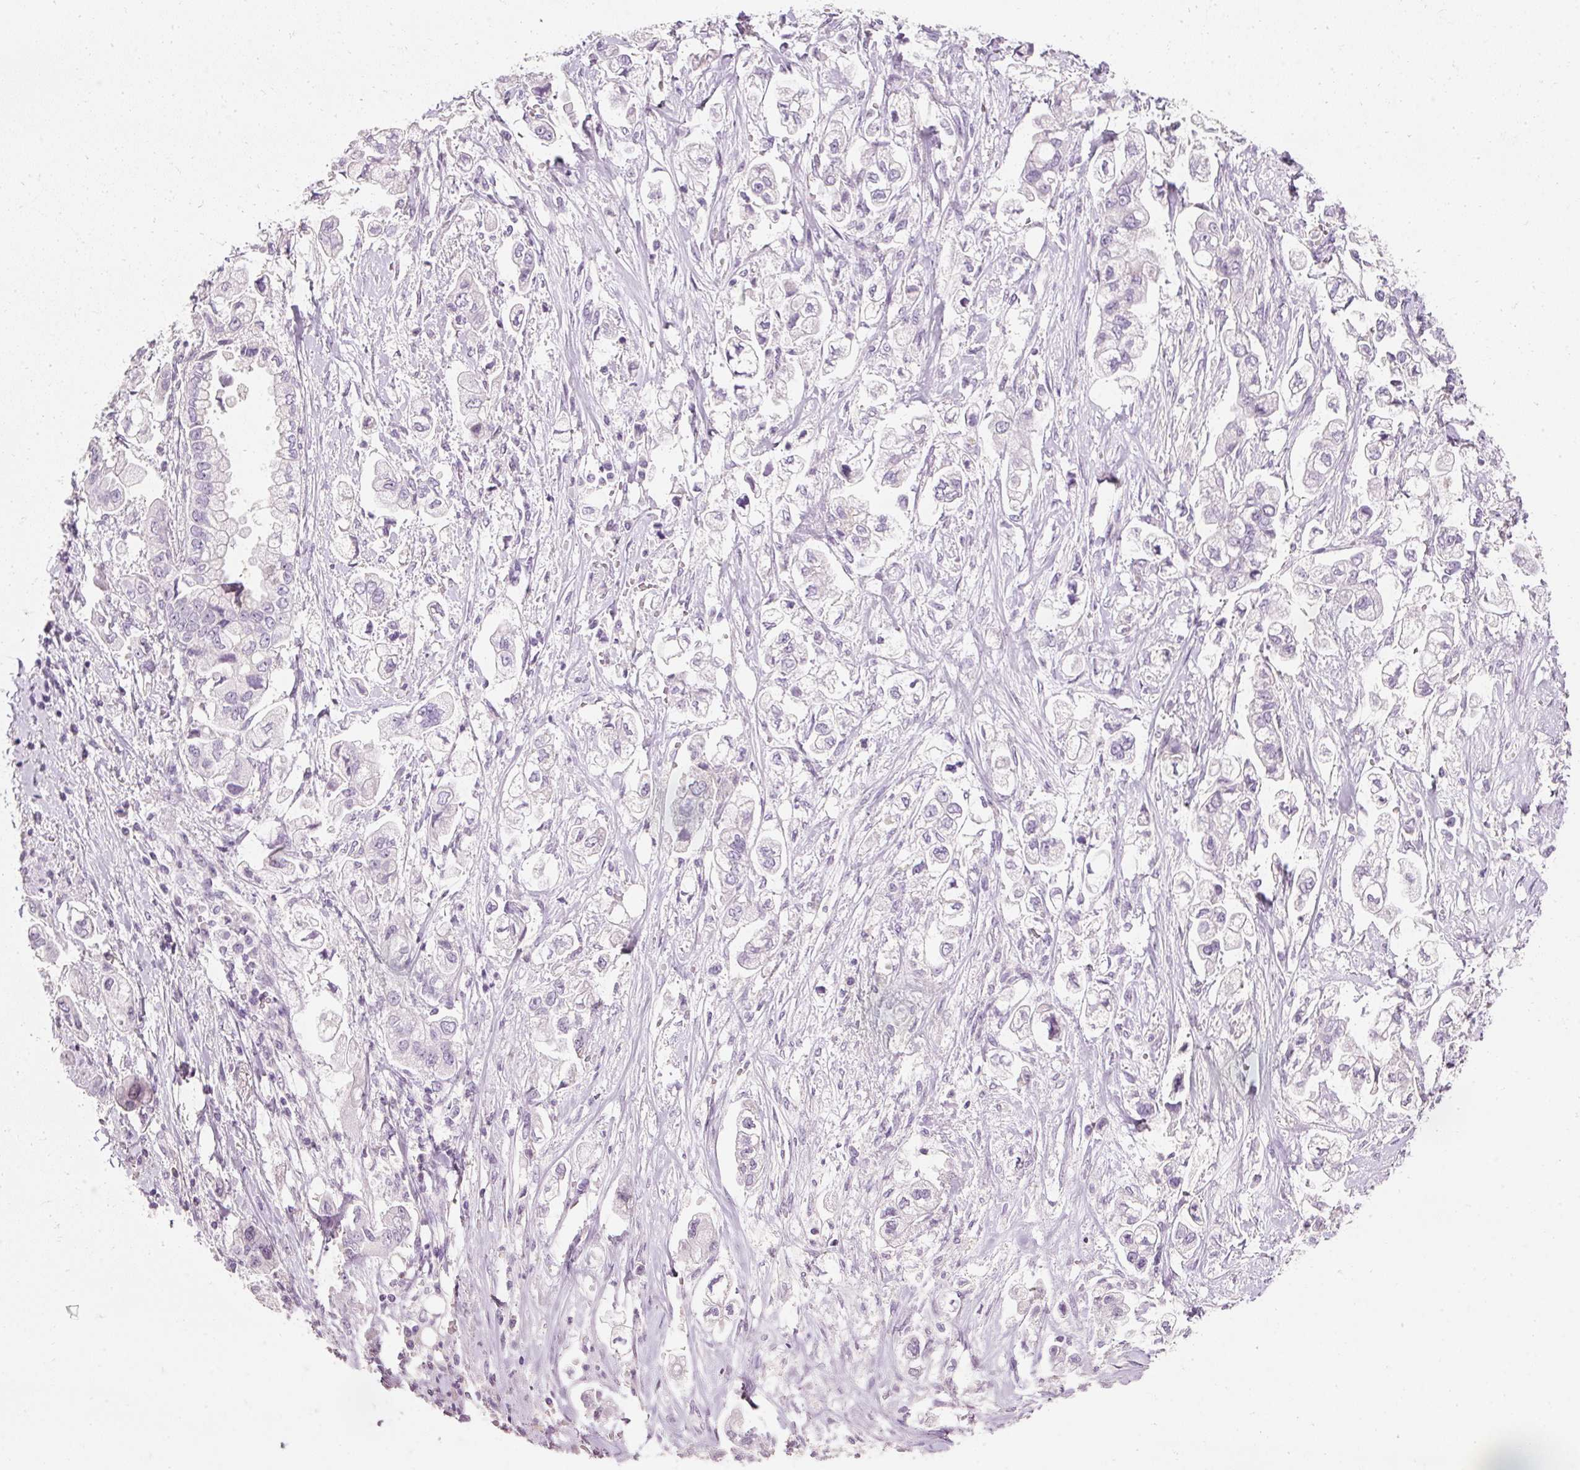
{"staining": {"intensity": "negative", "quantity": "none", "location": "none"}, "tissue": "stomach cancer", "cell_type": "Tumor cells", "image_type": "cancer", "snomed": [{"axis": "morphology", "description": "Adenocarcinoma, NOS"}, {"axis": "topography", "description": "Stomach"}], "caption": "This micrograph is of stomach cancer (adenocarcinoma) stained with immunohistochemistry to label a protein in brown with the nuclei are counter-stained blue. There is no expression in tumor cells. (DAB (3,3'-diaminobenzidine) IHC, high magnification).", "gene": "ELAVL3", "patient": {"sex": "male", "age": 62}}